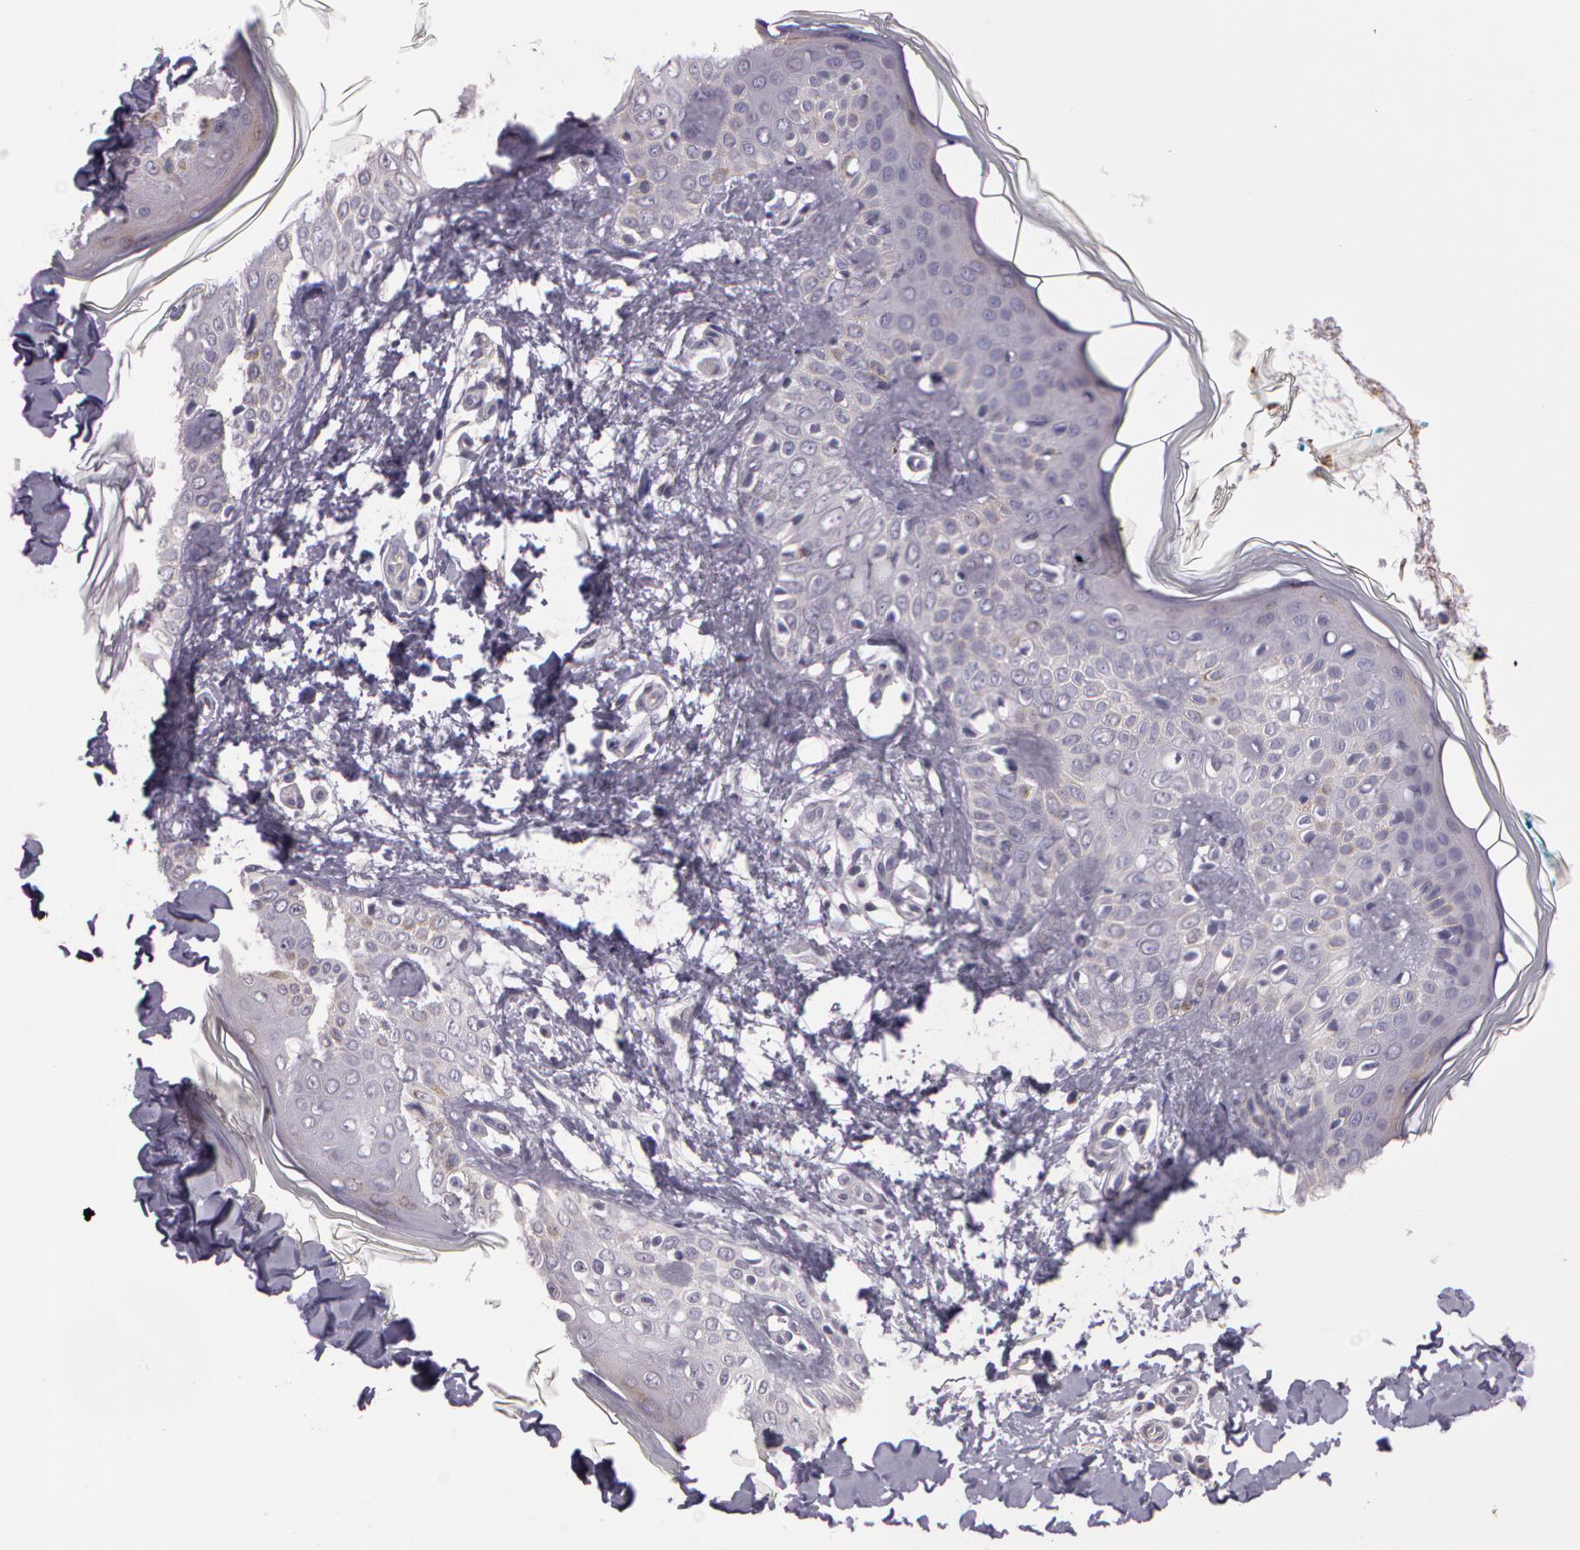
{"staining": {"intensity": "negative", "quantity": "none", "location": "none"}, "tissue": "skin", "cell_type": "Fibroblasts", "image_type": "normal", "snomed": [{"axis": "morphology", "description": "Normal tissue, NOS"}, {"axis": "topography", "description": "Skin"}], "caption": "This is a photomicrograph of immunohistochemistry (IHC) staining of normal skin, which shows no expression in fibroblasts.", "gene": "G2E3", "patient": {"sex": "male", "age": 32}}